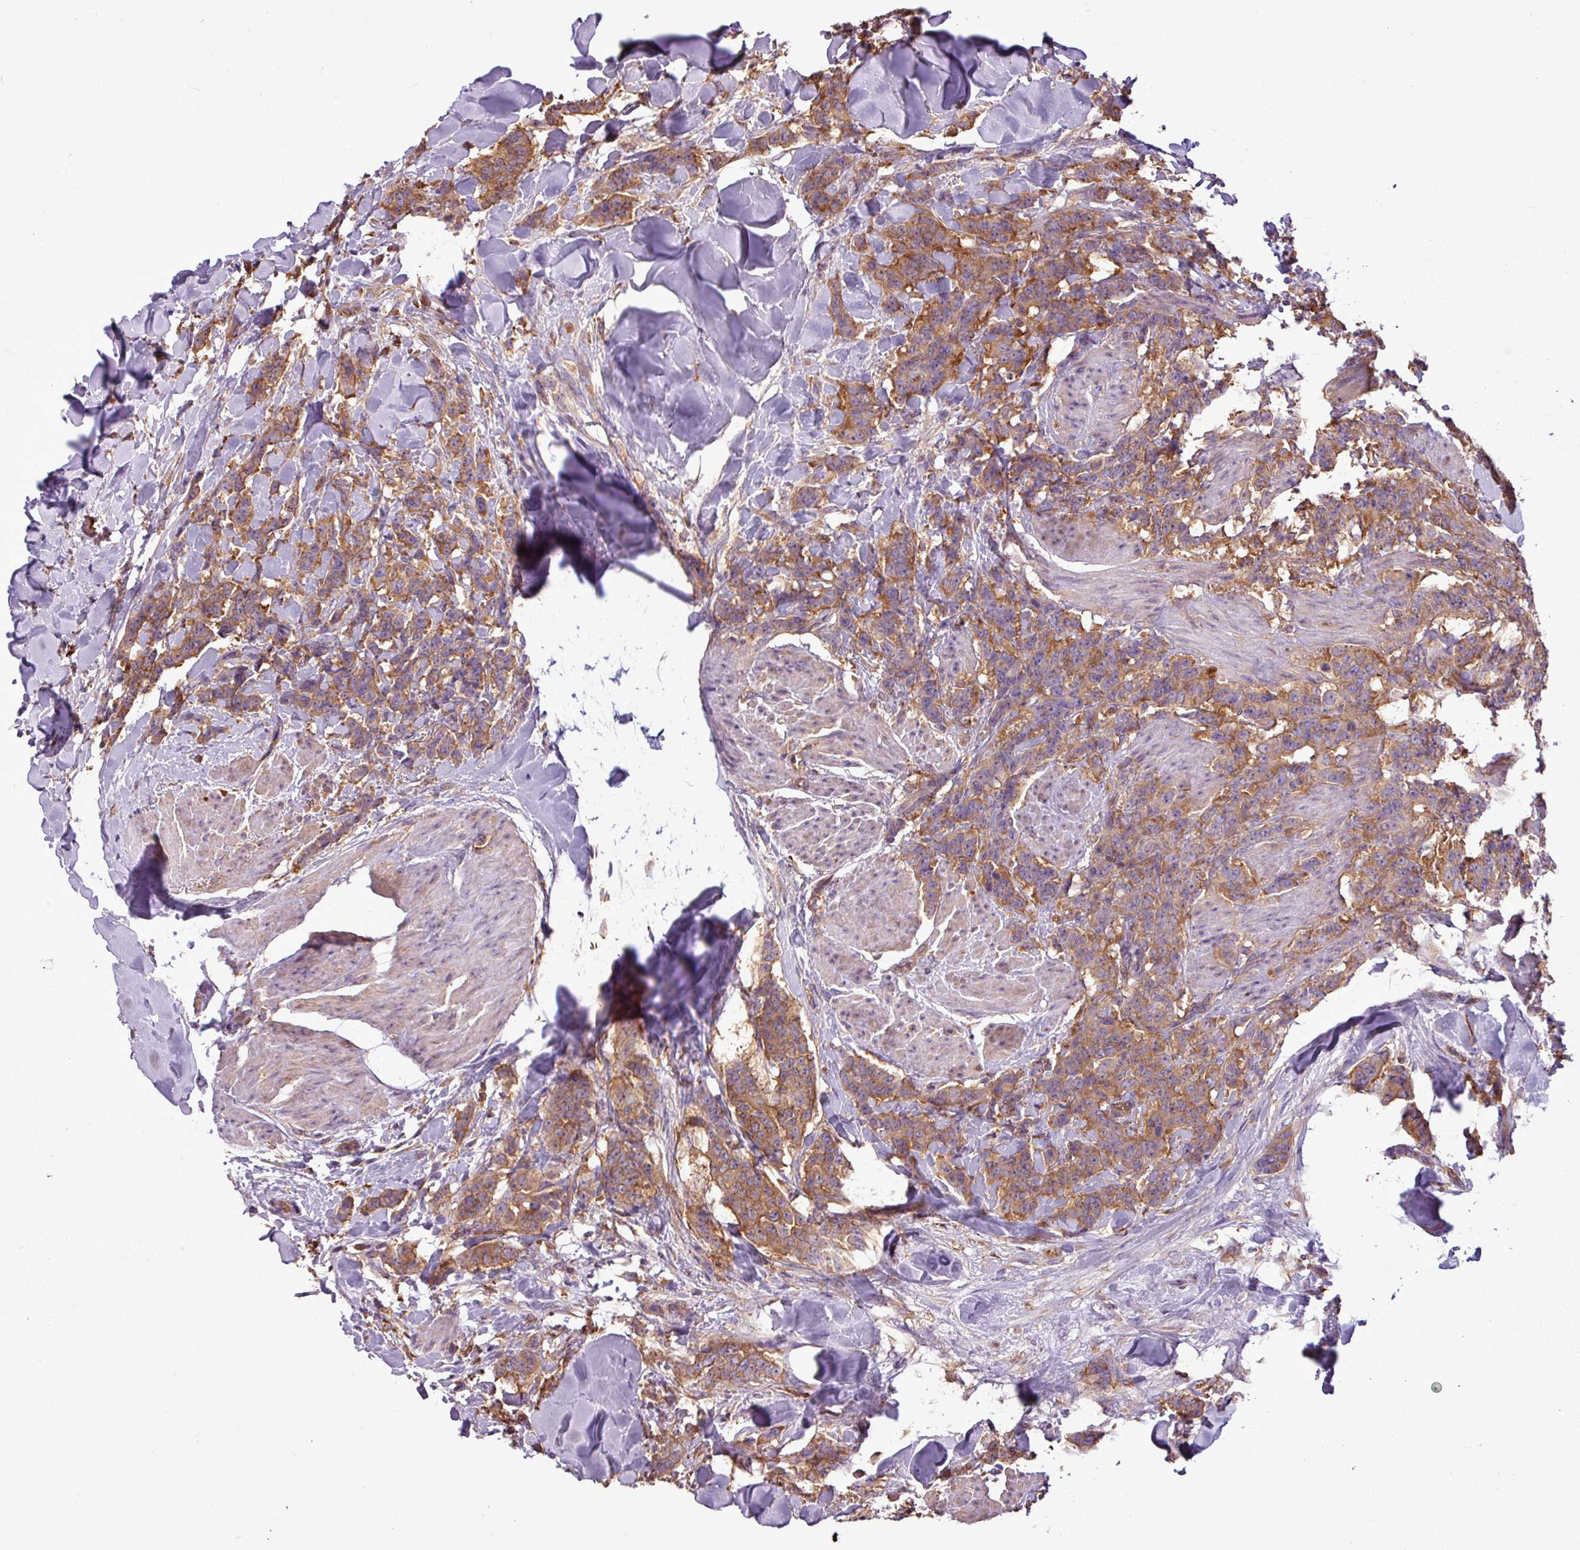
{"staining": {"intensity": "moderate", "quantity": ">75%", "location": "cytoplasmic/membranous"}, "tissue": "breast cancer", "cell_type": "Tumor cells", "image_type": "cancer", "snomed": [{"axis": "morphology", "description": "Duct carcinoma"}, {"axis": "topography", "description": "Breast"}], "caption": "About >75% of tumor cells in breast cancer demonstrate moderate cytoplasmic/membranous protein positivity as visualized by brown immunohistochemical staining.", "gene": "PACSIN2", "patient": {"sex": "female", "age": 40}}